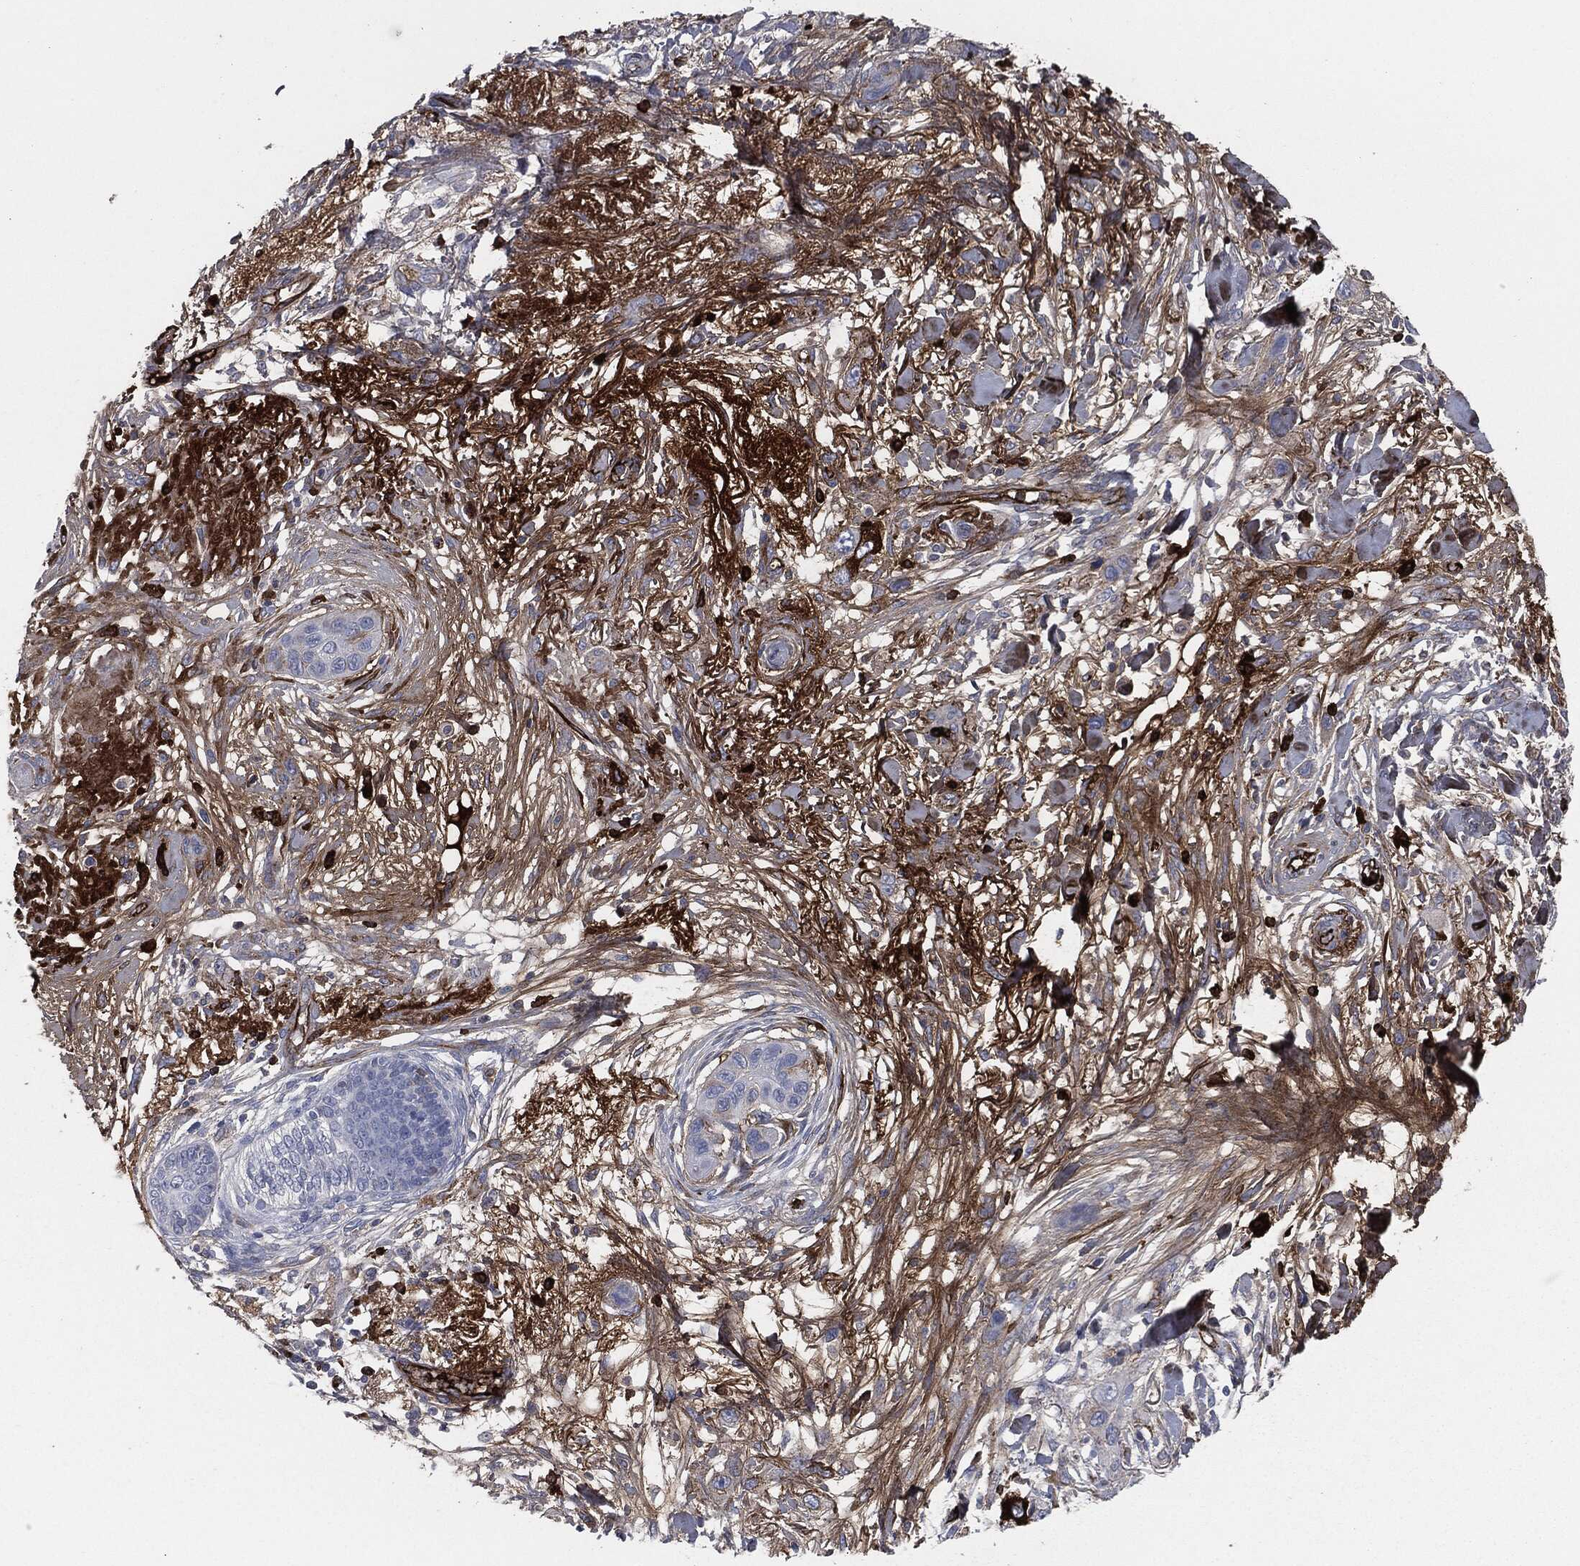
{"staining": {"intensity": "negative", "quantity": "none", "location": "none"}, "tissue": "skin cancer", "cell_type": "Tumor cells", "image_type": "cancer", "snomed": [{"axis": "morphology", "description": "Squamous cell carcinoma, NOS"}, {"axis": "topography", "description": "Skin"}], "caption": "Immunohistochemistry (IHC) of human squamous cell carcinoma (skin) shows no staining in tumor cells.", "gene": "APOB", "patient": {"sex": "male", "age": 79}}